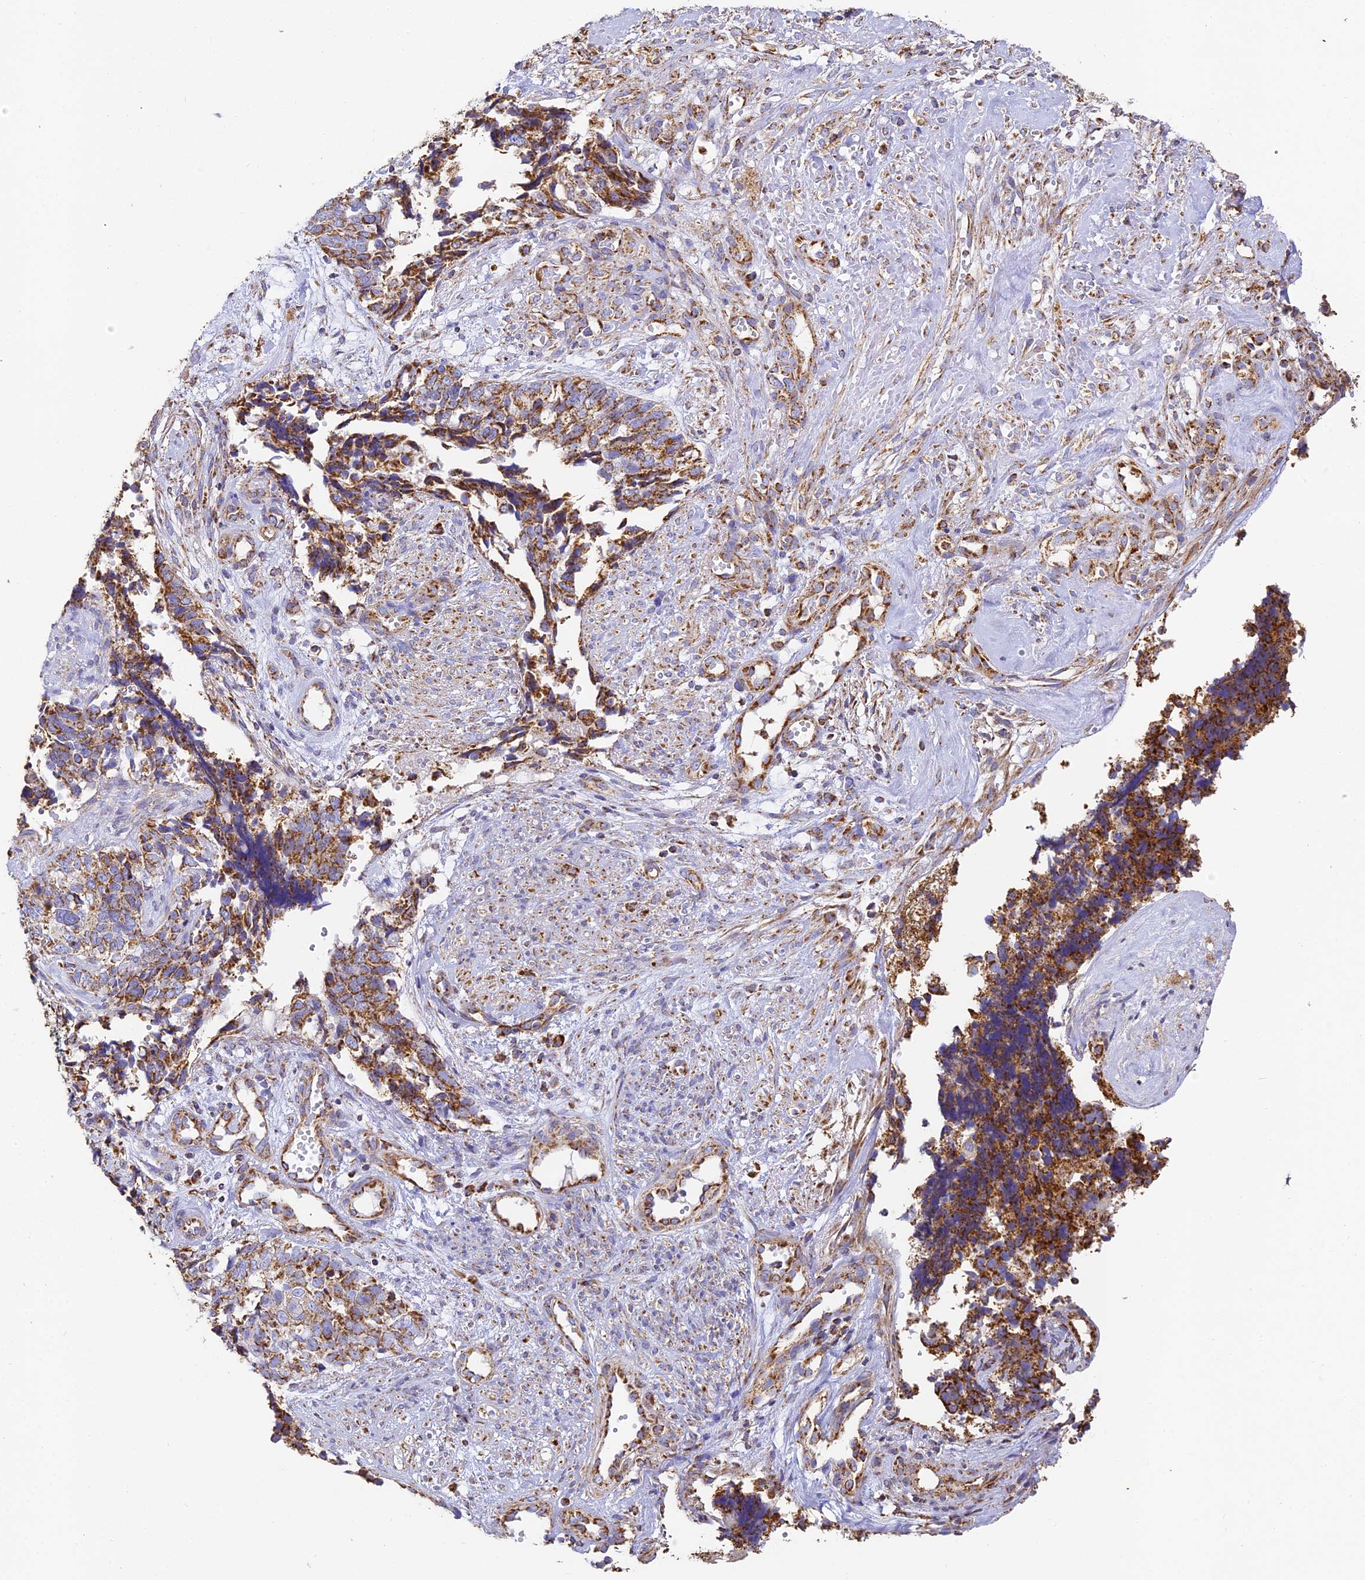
{"staining": {"intensity": "strong", "quantity": "25%-75%", "location": "cytoplasmic/membranous"}, "tissue": "cervical cancer", "cell_type": "Tumor cells", "image_type": "cancer", "snomed": [{"axis": "morphology", "description": "Squamous cell carcinoma, NOS"}, {"axis": "topography", "description": "Cervix"}], "caption": "IHC (DAB (3,3'-diaminobenzidine)) staining of cervical cancer displays strong cytoplasmic/membranous protein positivity in about 25%-75% of tumor cells.", "gene": "COX6C", "patient": {"sex": "female", "age": 63}}